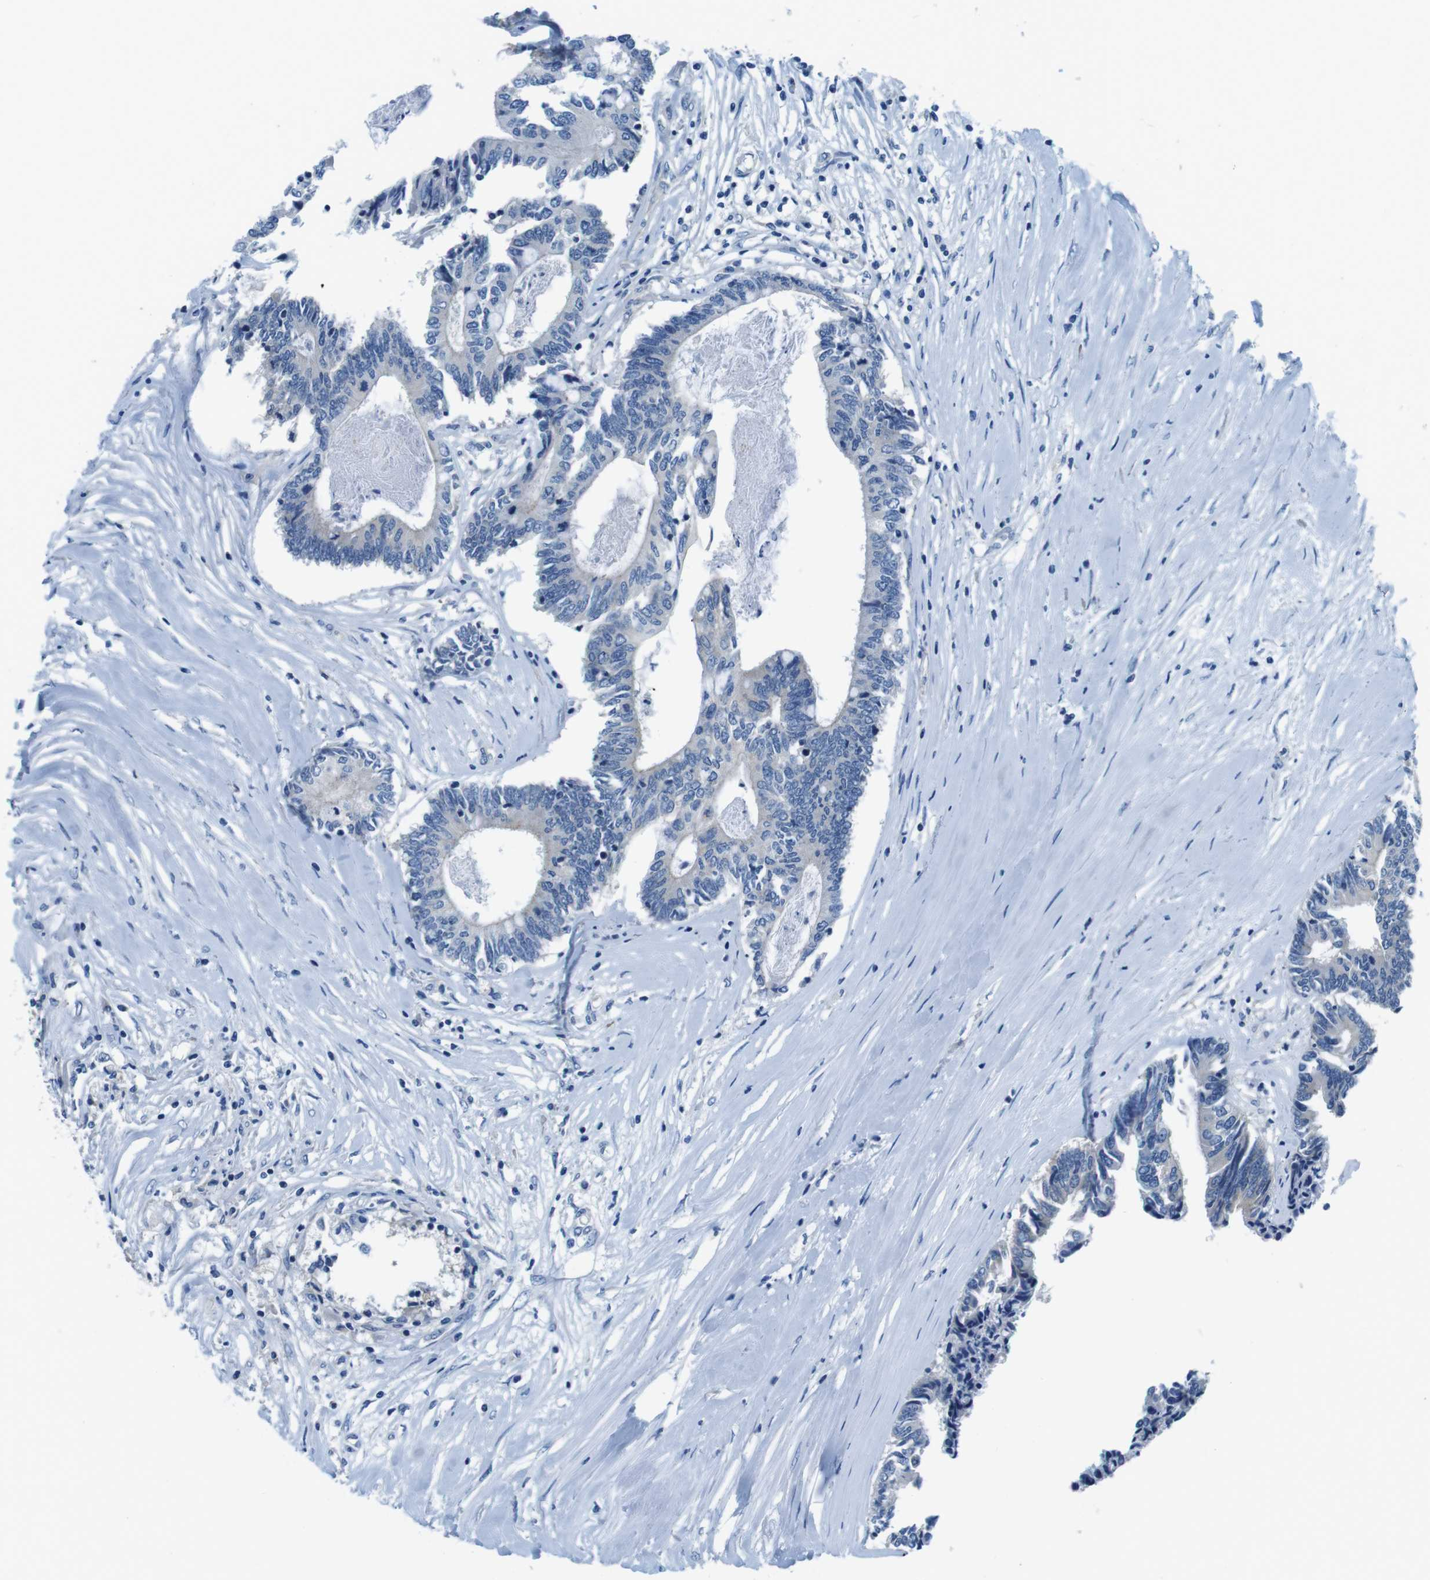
{"staining": {"intensity": "weak", "quantity": "<25%", "location": "cytoplasmic/membranous"}, "tissue": "colorectal cancer", "cell_type": "Tumor cells", "image_type": "cancer", "snomed": [{"axis": "morphology", "description": "Adenocarcinoma, NOS"}, {"axis": "topography", "description": "Rectum"}], "caption": "Colorectal adenocarcinoma was stained to show a protein in brown. There is no significant staining in tumor cells.", "gene": "DENND4C", "patient": {"sex": "male", "age": 63}}